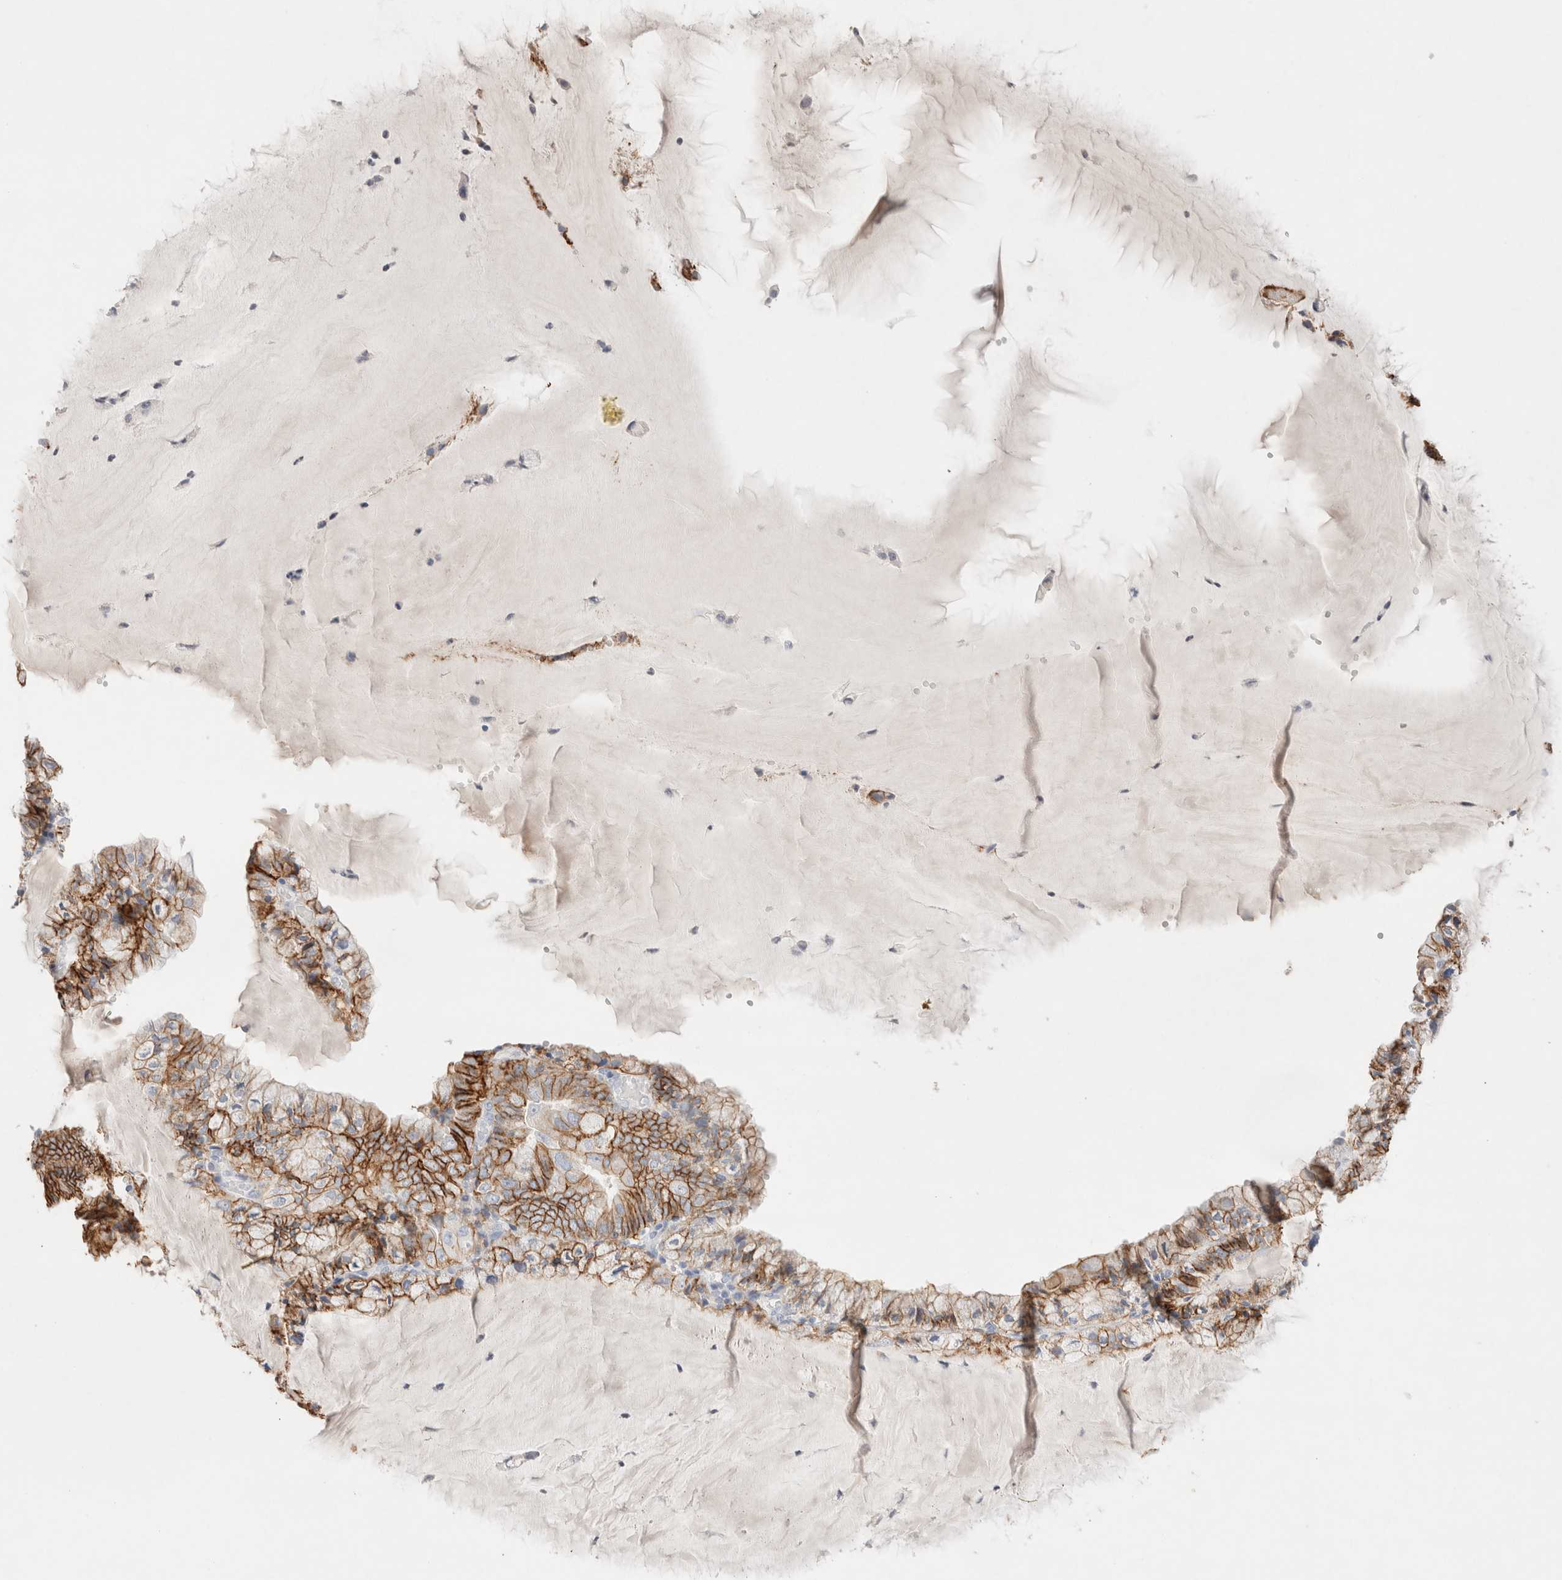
{"staining": {"intensity": "strong", "quantity": ">75%", "location": "cytoplasmic/membranous"}, "tissue": "endometrial cancer", "cell_type": "Tumor cells", "image_type": "cancer", "snomed": [{"axis": "morphology", "description": "Adenocarcinoma, NOS"}, {"axis": "topography", "description": "Endometrium"}], "caption": "Immunohistochemistry photomicrograph of neoplastic tissue: endometrial adenocarcinoma stained using immunohistochemistry shows high levels of strong protein expression localized specifically in the cytoplasmic/membranous of tumor cells, appearing as a cytoplasmic/membranous brown color.", "gene": "EPCAM", "patient": {"sex": "female", "age": 81}}